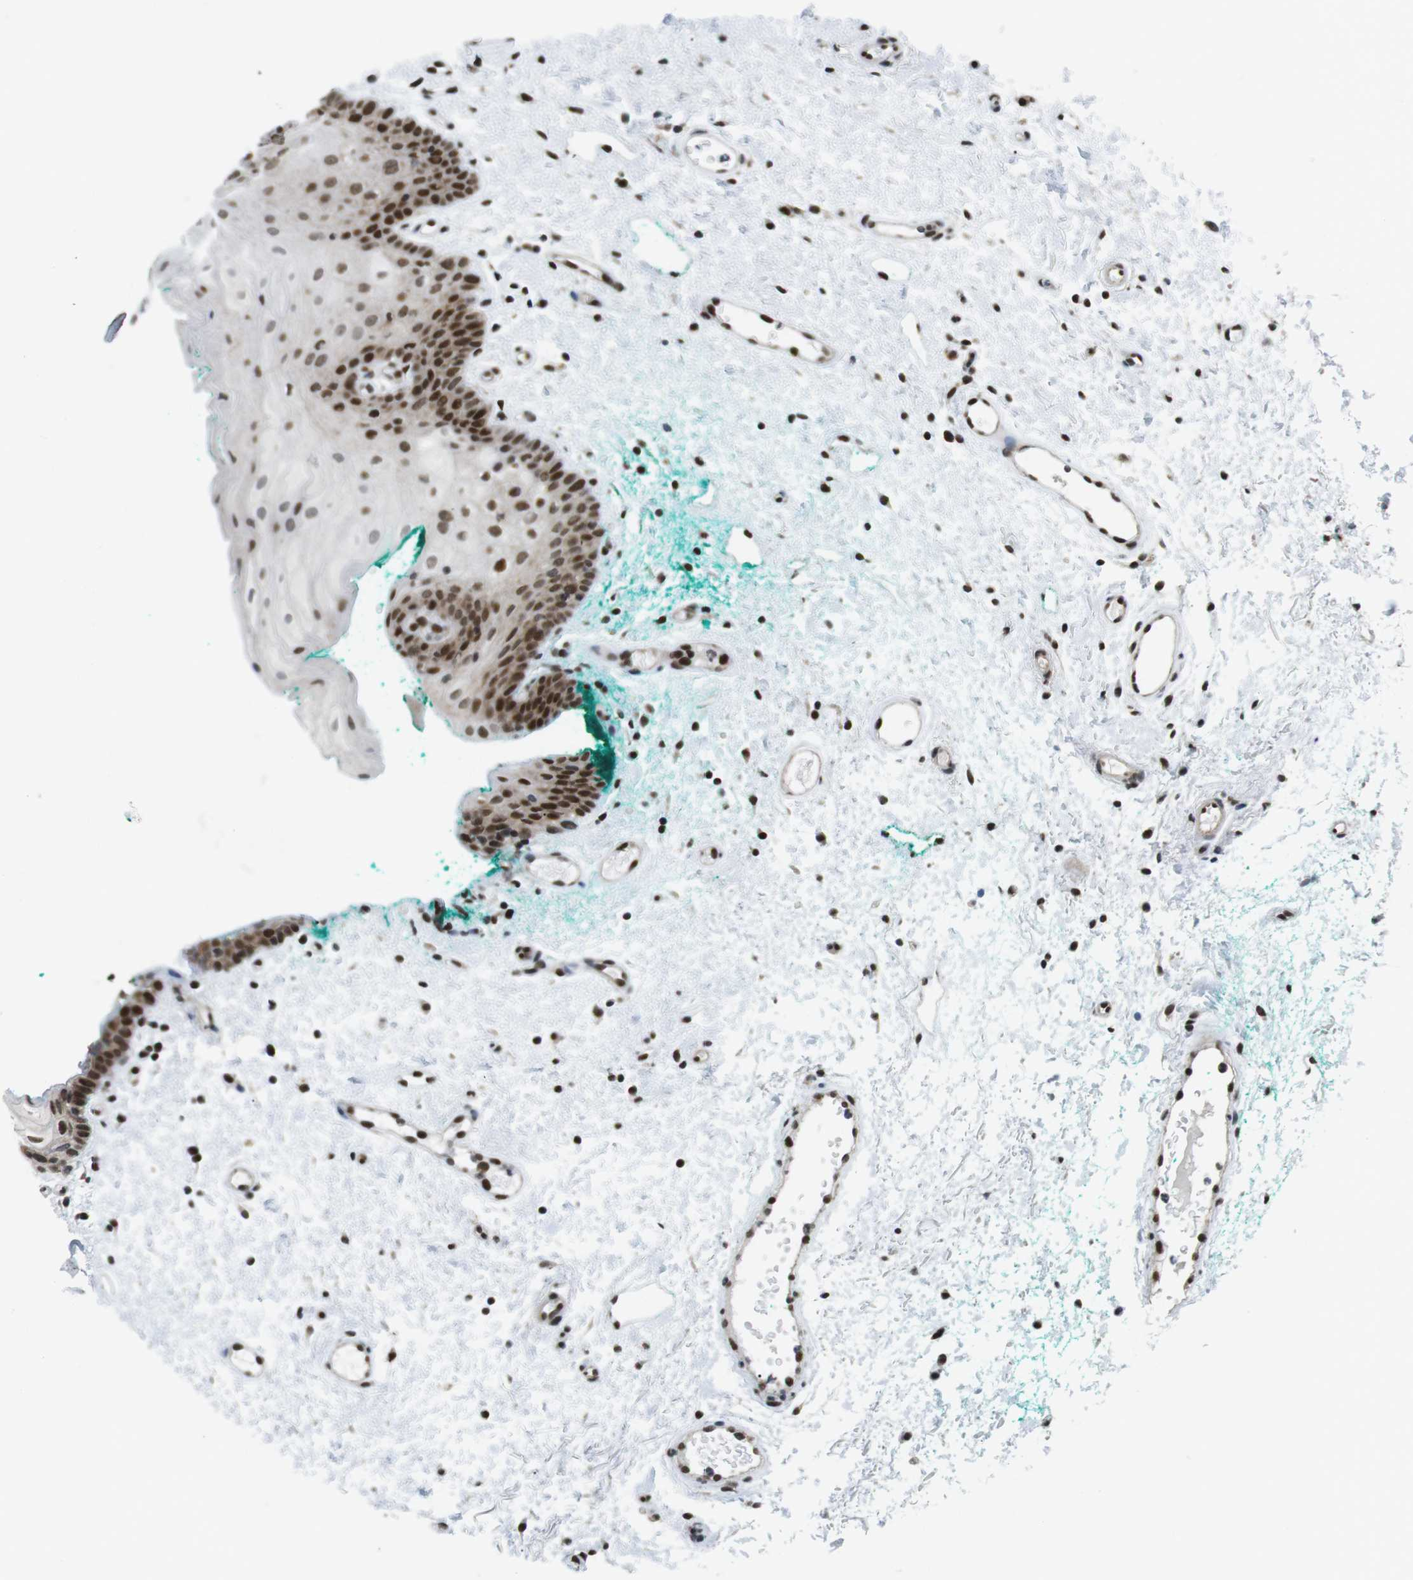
{"staining": {"intensity": "strong", "quantity": "25%-75%", "location": "nuclear"}, "tissue": "oral mucosa", "cell_type": "Squamous epithelial cells", "image_type": "normal", "snomed": [{"axis": "morphology", "description": "Normal tissue, NOS"}, {"axis": "morphology", "description": "Squamous cell carcinoma, NOS"}, {"axis": "topography", "description": "Oral tissue"}, {"axis": "topography", "description": "Salivary gland"}, {"axis": "topography", "description": "Head-Neck"}], "caption": "Oral mucosa stained for a protein (brown) demonstrates strong nuclear positive staining in approximately 25%-75% of squamous epithelial cells.", "gene": "CDC27", "patient": {"sex": "female", "age": 62}}